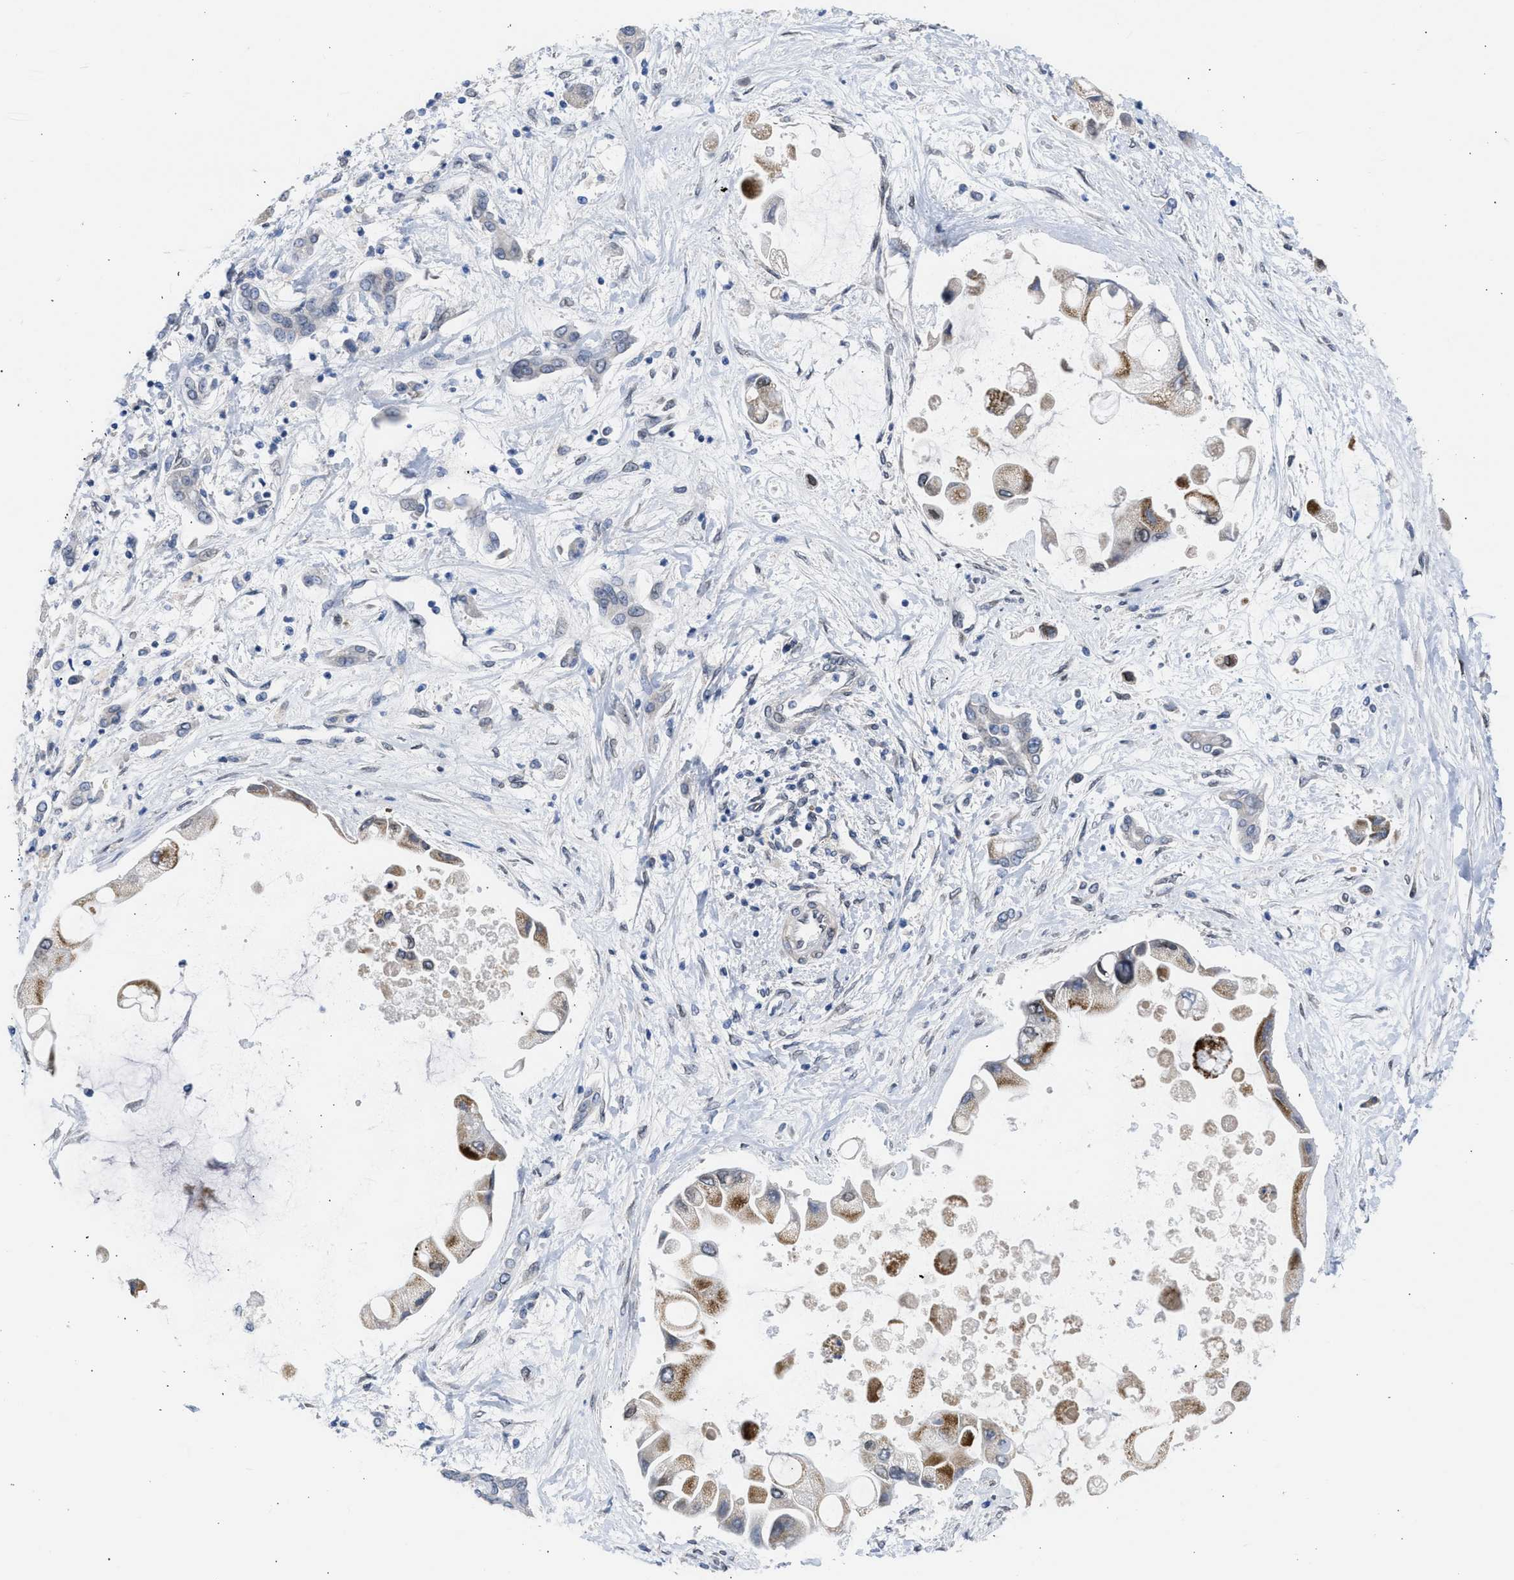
{"staining": {"intensity": "moderate", "quantity": "25%-75%", "location": "cytoplasmic/membranous"}, "tissue": "liver cancer", "cell_type": "Tumor cells", "image_type": "cancer", "snomed": [{"axis": "morphology", "description": "Cholangiocarcinoma"}, {"axis": "topography", "description": "Liver"}], "caption": "A brown stain labels moderate cytoplasmic/membranous staining of a protein in human liver cancer tumor cells.", "gene": "NUP35", "patient": {"sex": "male", "age": 50}}